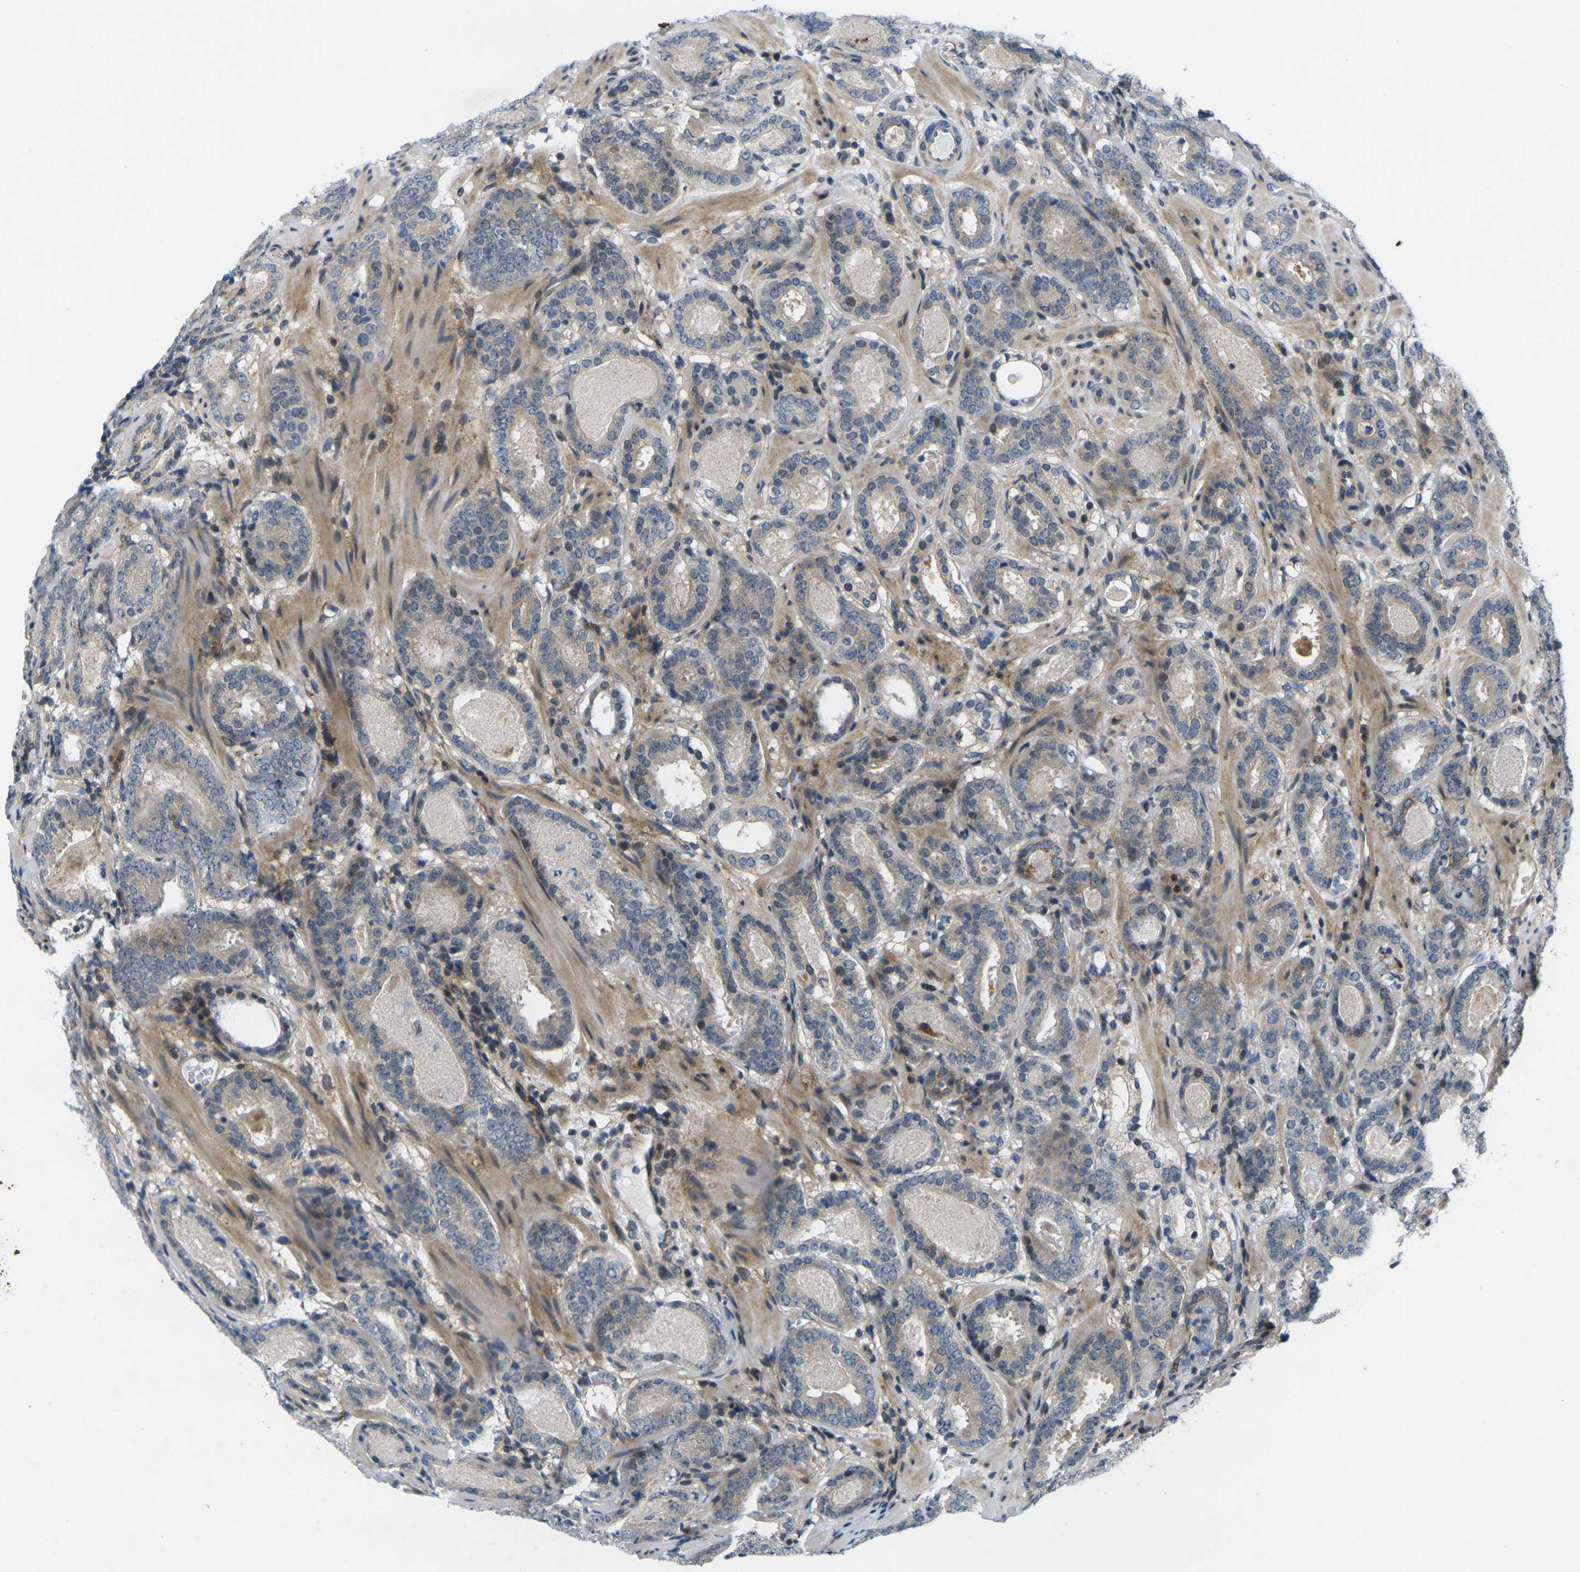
{"staining": {"intensity": "weak", "quantity": "25%-75%", "location": "cytoplasmic/membranous"}, "tissue": "prostate cancer", "cell_type": "Tumor cells", "image_type": "cancer", "snomed": [{"axis": "morphology", "description": "Adenocarcinoma, Low grade"}, {"axis": "topography", "description": "Prostate"}], "caption": "Adenocarcinoma (low-grade) (prostate) stained with immunohistochemistry displays weak cytoplasmic/membranous expression in about 25%-75% of tumor cells.", "gene": "ROBO2", "patient": {"sex": "male", "age": 69}}